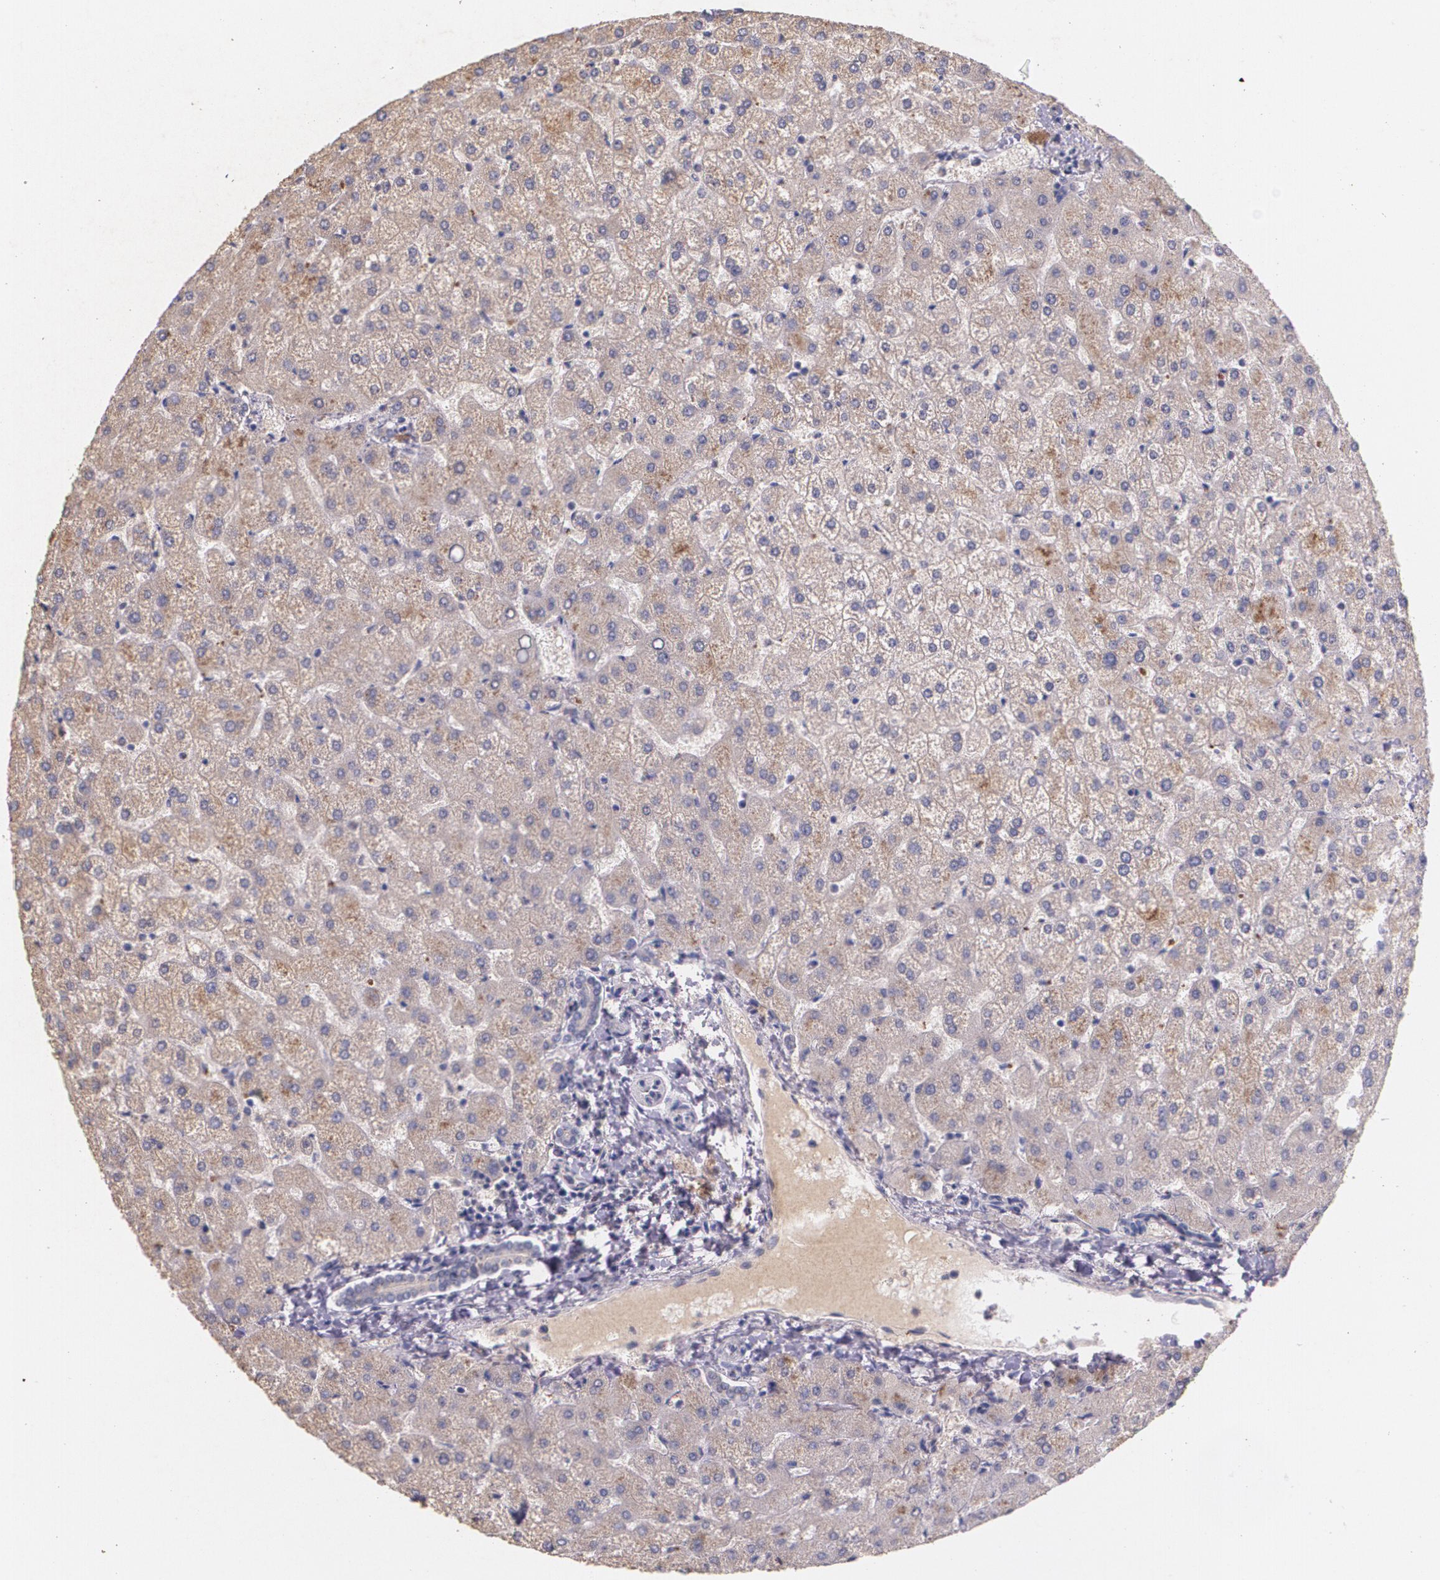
{"staining": {"intensity": "weak", "quantity": ">75%", "location": "cytoplasmic/membranous"}, "tissue": "liver", "cell_type": "Cholangiocytes", "image_type": "normal", "snomed": [{"axis": "morphology", "description": "Normal tissue, NOS"}, {"axis": "topography", "description": "Liver"}], "caption": "IHC (DAB (3,3'-diaminobenzidine)) staining of benign human liver displays weak cytoplasmic/membranous protein positivity in approximately >75% of cholangiocytes.", "gene": "TM4SF1", "patient": {"sex": "female", "age": 32}}